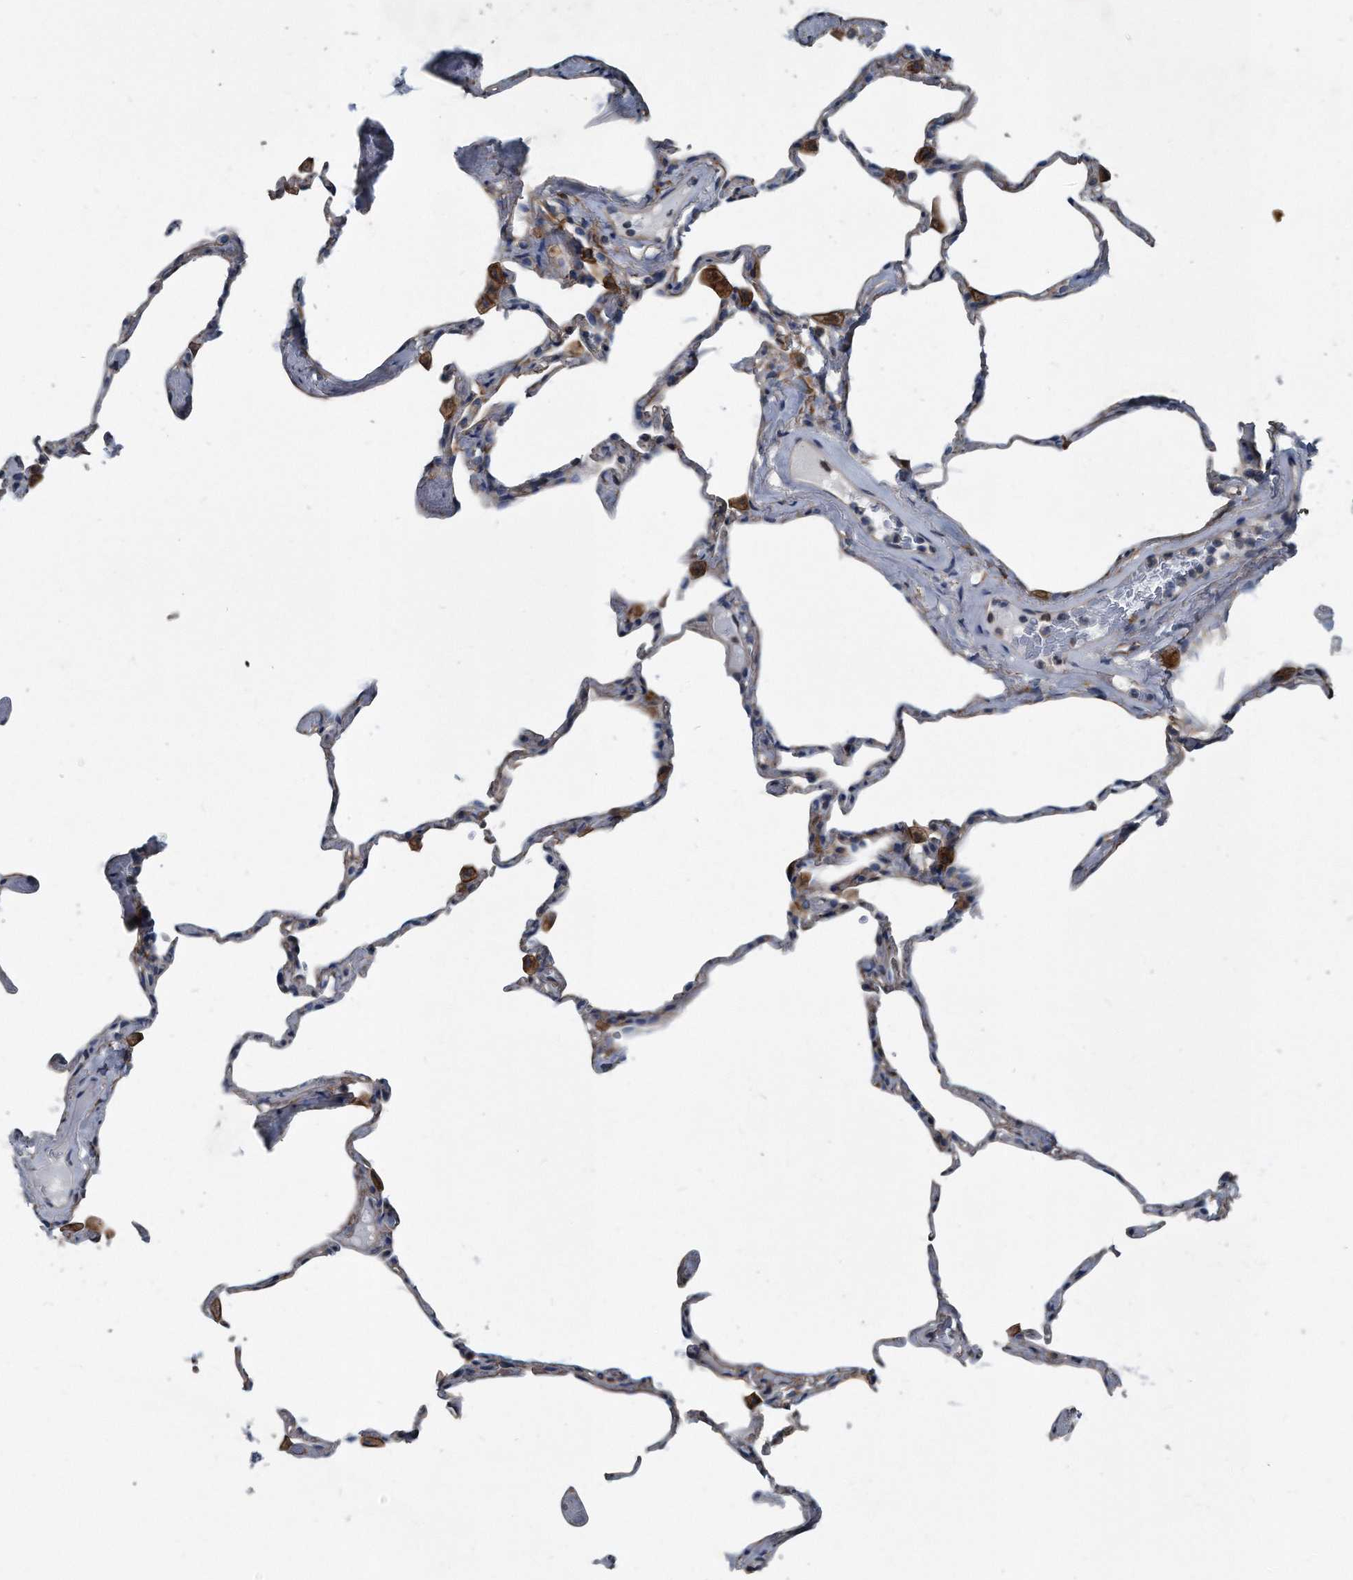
{"staining": {"intensity": "negative", "quantity": "none", "location": "none"}, "tissue": "lung", "cell_type": "Alveolar cells", "image_type": "normal", "snomed": [{"axis": "morphology", "description": "Normal tissue, NOS"}, {"axis": "topography", "description": "Lung"}], "caption": "Immunohistochemical staining of unremarkable lung reveals no significant expression in alveolar cells. (DAB immunohistochemistry (IHC), high magnification).", "gene": "PLEC", "patient": {"sex": "male", "age": 65}}